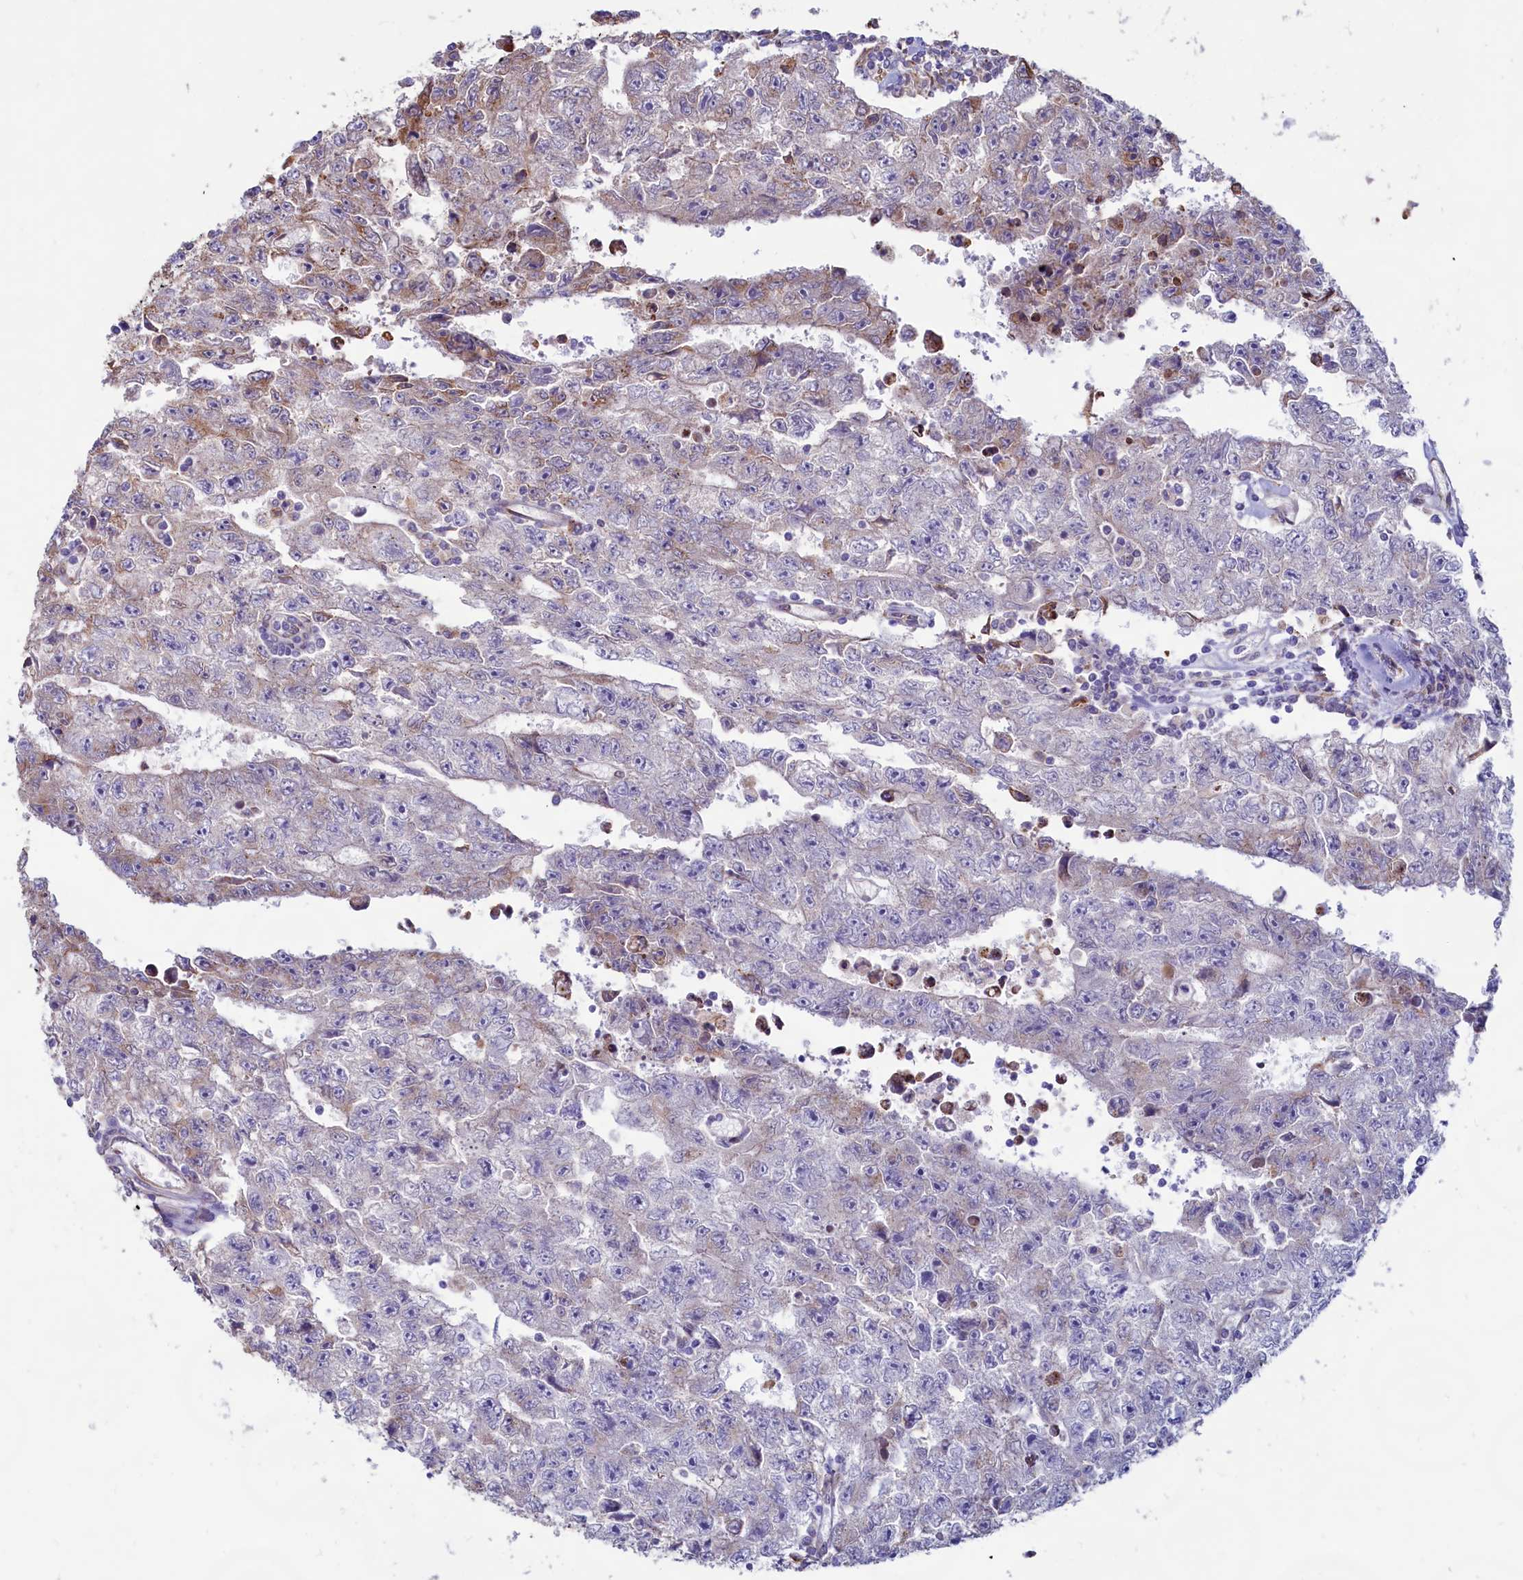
{"staining": {"intensity": "weak", "quantity": "<25%", "location": "cytoplasmic/membranous"}, "tissue": "testis cancer", "cell_type": "Tumor cells", "image_type": "cancer", "snomed": [{"axis": "morphology", "description": "Carcinoma, Embryonal, NOS"}, {"axis": "topography", "description": "Testis"}], "caption": "High power microscopy image of an immunohistochemistry histopathology image of testis cancer (embryonal carcinoma), revealing no significant staining in tumor cells.", "gene": "TBC1D19", "patient": {"sex": "male", "age": 17}}